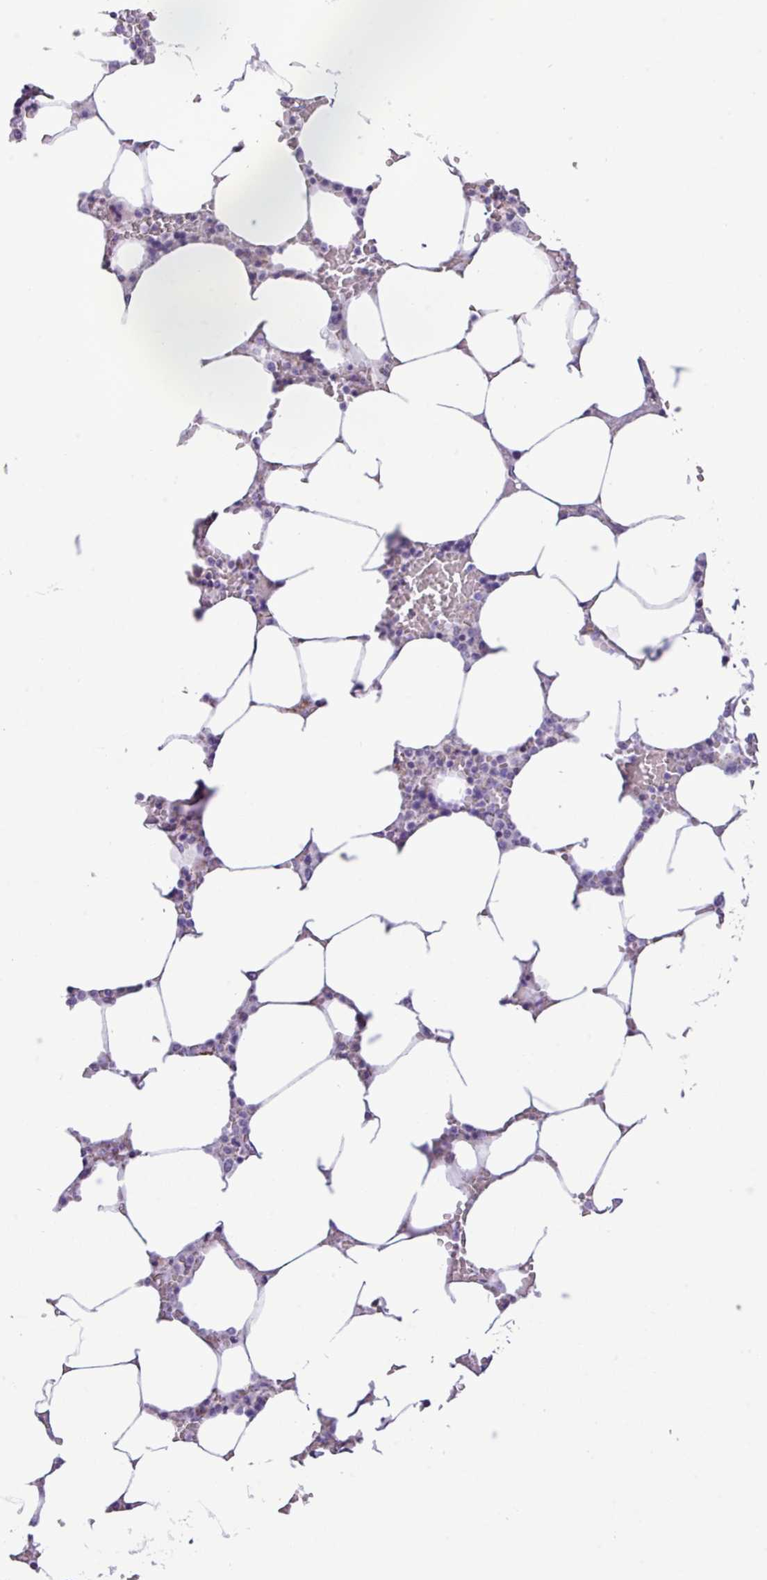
{"staining": {"intensity": "negative", "quantity": "none", "location": "none"}, "tissue": "bone marrow", "cell_type": "Hematopoietic cells", "image_type": "normal", "snomed": [{"axis": "morphology", "description": "Normal tissue, NOS"}, {"axis": "topography", "description": "Bone marrow"}], "caption": "DAB (3,3'-diaminobenzidine) immunohistochemical staining of normal bone marrow shows no significant expression in hematopoietic cells.", "gene": "SGPP1", "patient": {"sex": "male", "age": 64}}